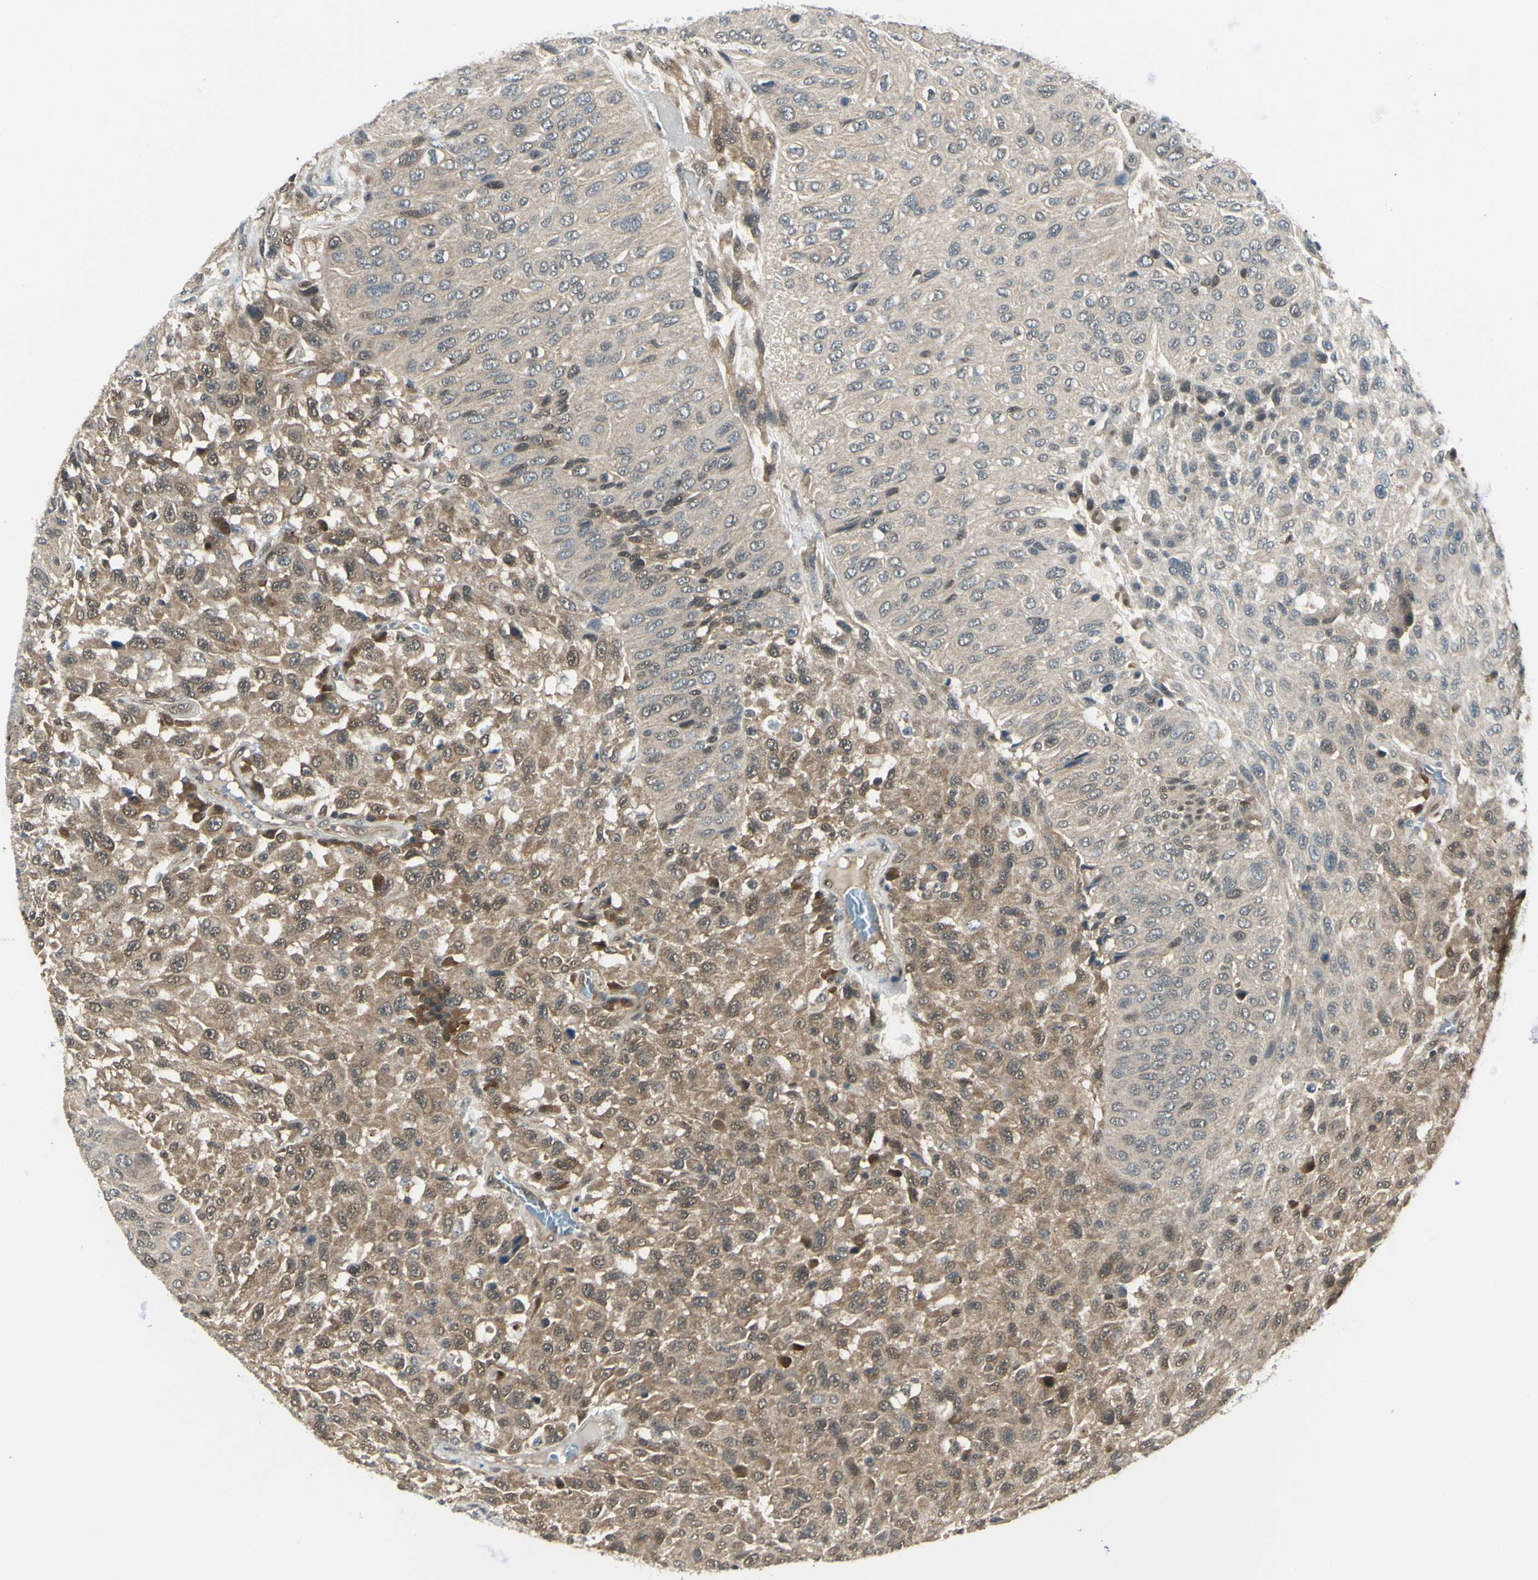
{"staining": {"intensity": "moderate", "quantity": ">75%", "location": "cytoplasmic/membranous"}, "tissue": "urothelial cancer", "cell_type": "Tumor cells", "image_type": "cancer", "snomed": [{"axis": "morphology", "description": "Urothelial carcinoma, High grade"}, {"axis": "topography", "description": "Urinary bladder"}], "caption": "This micrograph reveals IHC staining of urothelial cancer, with medium moderate cytoplasmic/membranous positivity in approximately >75% of tumor cells.", "gene": "PSMD5", "patient": {"sex": "male", "age": 66}}